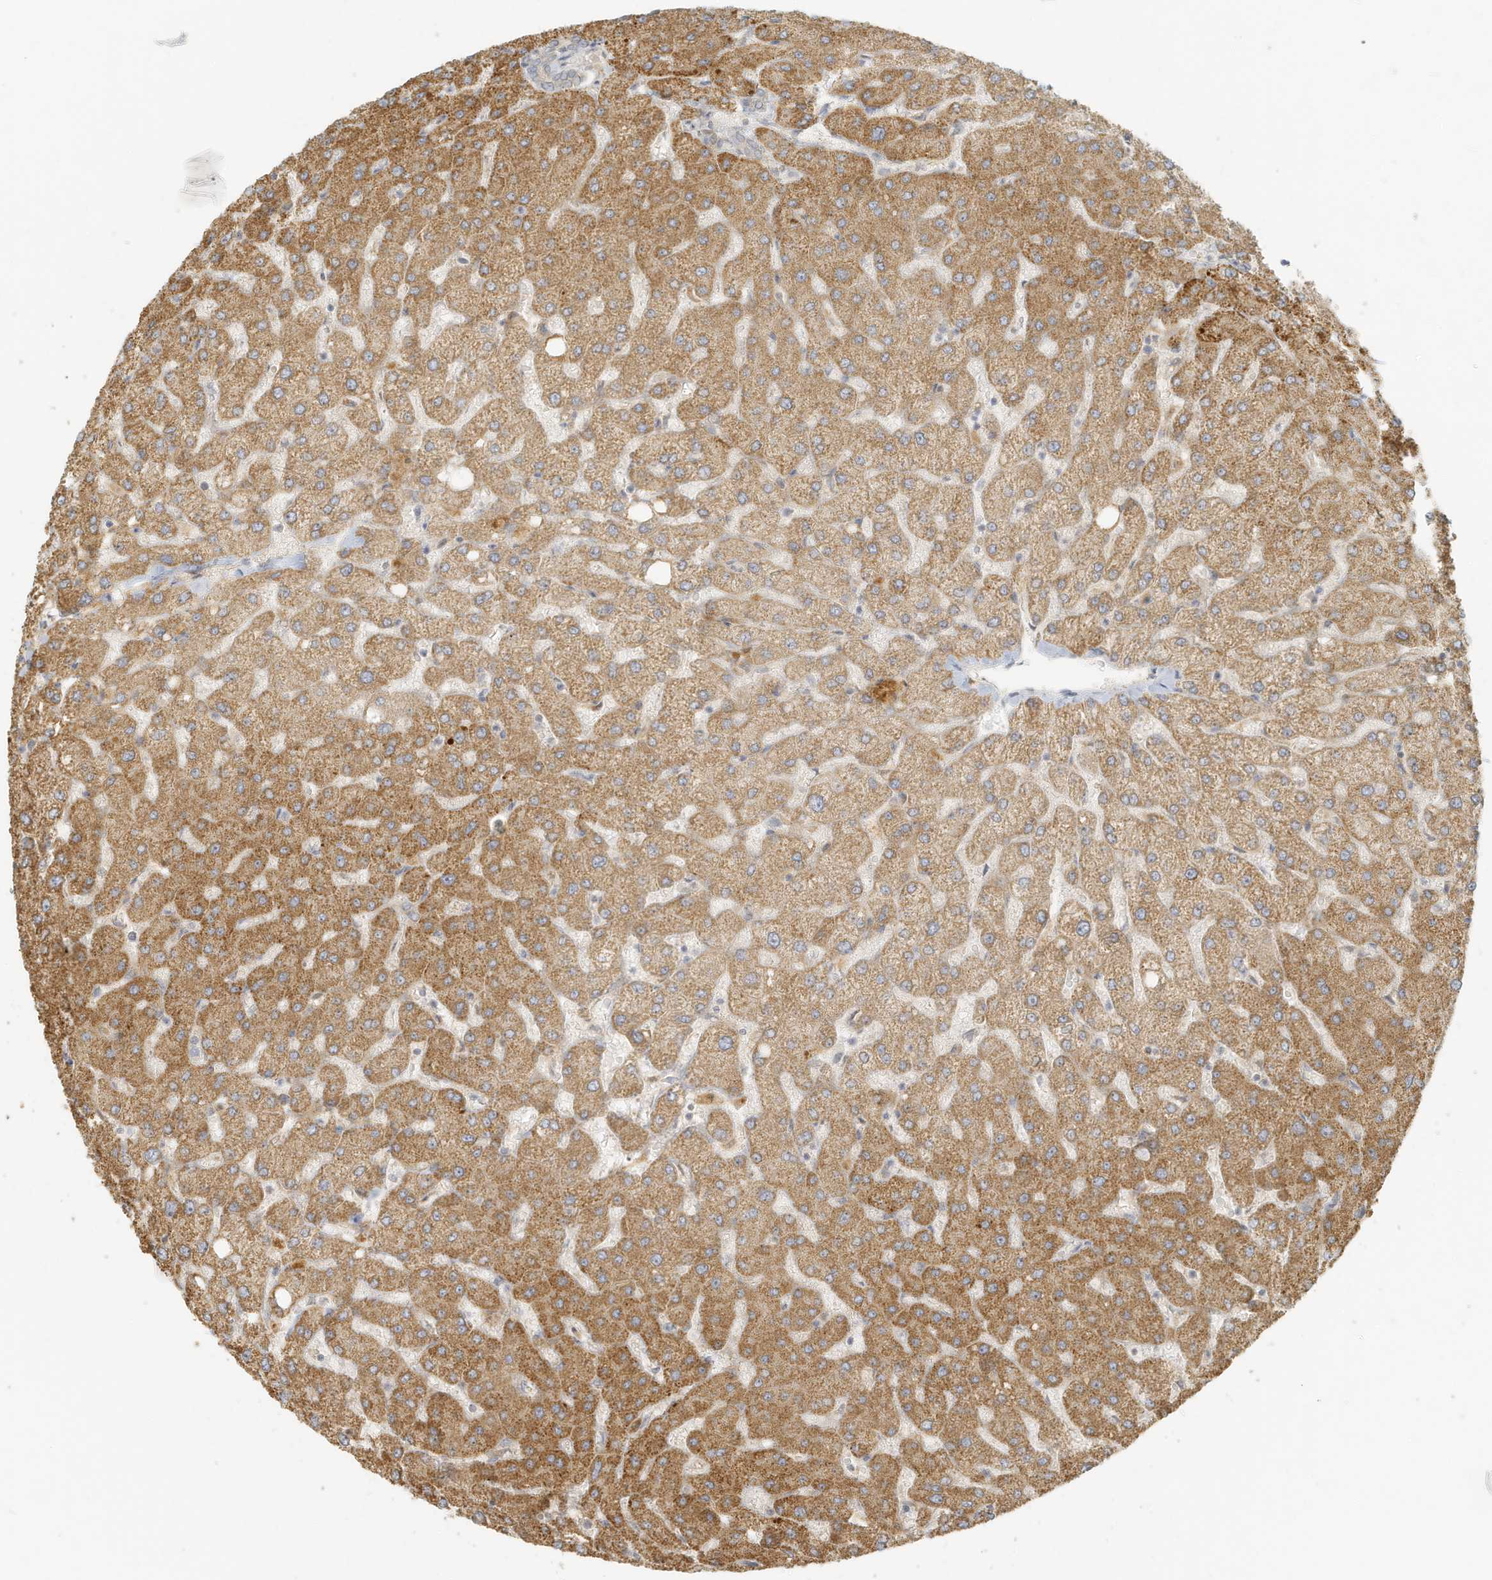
{"staining": {"intensity": "weak", "quantity": "<25%", "location": "cytoplasmic/membranous"}, "tissue": "liver", "cell_type": "Cholangiocytes", "image_type": "normal", "snomed": [{"axis": "morphology", "description": "Normal tissue, NOS"}, {"axis": "topography", "description": "Liver"}], "caption": "IHC photomicrograph of unremarkable human liver stained for a protein (brown), which reveals no expression in cholangiocytes. (Brightfield microscopy of DAB IHC at high magnification).", "gene": "MCOLN1", "patient": {"sex": "female", "age": 54}}